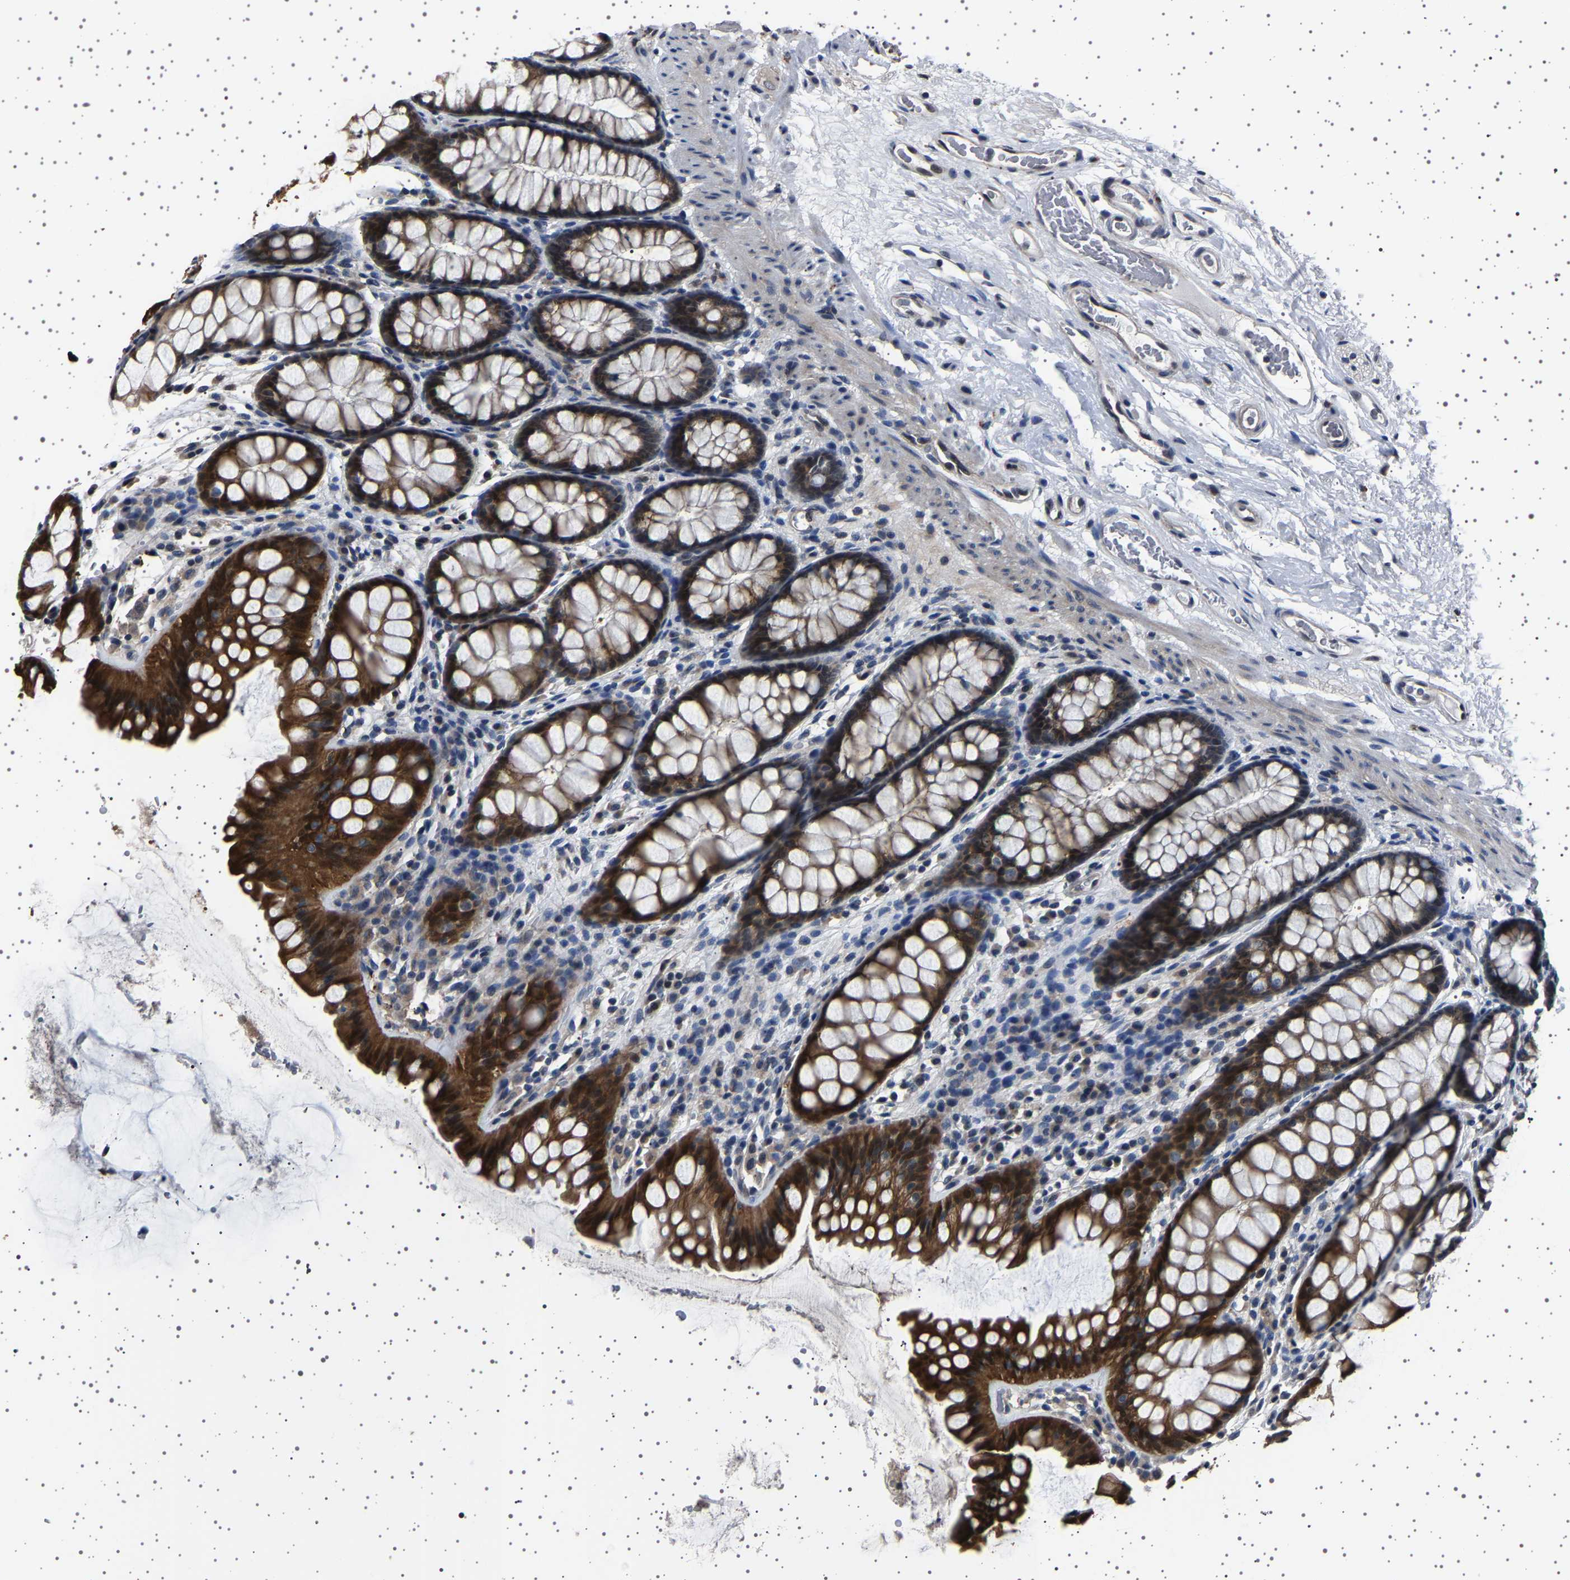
{"staining": {"intensity": "negative", "quantity": "none", "location": "none"}, "tissue": "colon", "cell_type": "Endothelial cells", "image_type": "normal", "snomed": [{"axis": "morphology", "description": "Normal tissue, NOS"}, {"axis": "topography", "description": "Colon"}], "caption": "The immunohistochemistry micrograph has no significant positivity in endothelial cells of colon.", "gene": "IL10RB", "patient": {"sex": "female", "age": 55}}